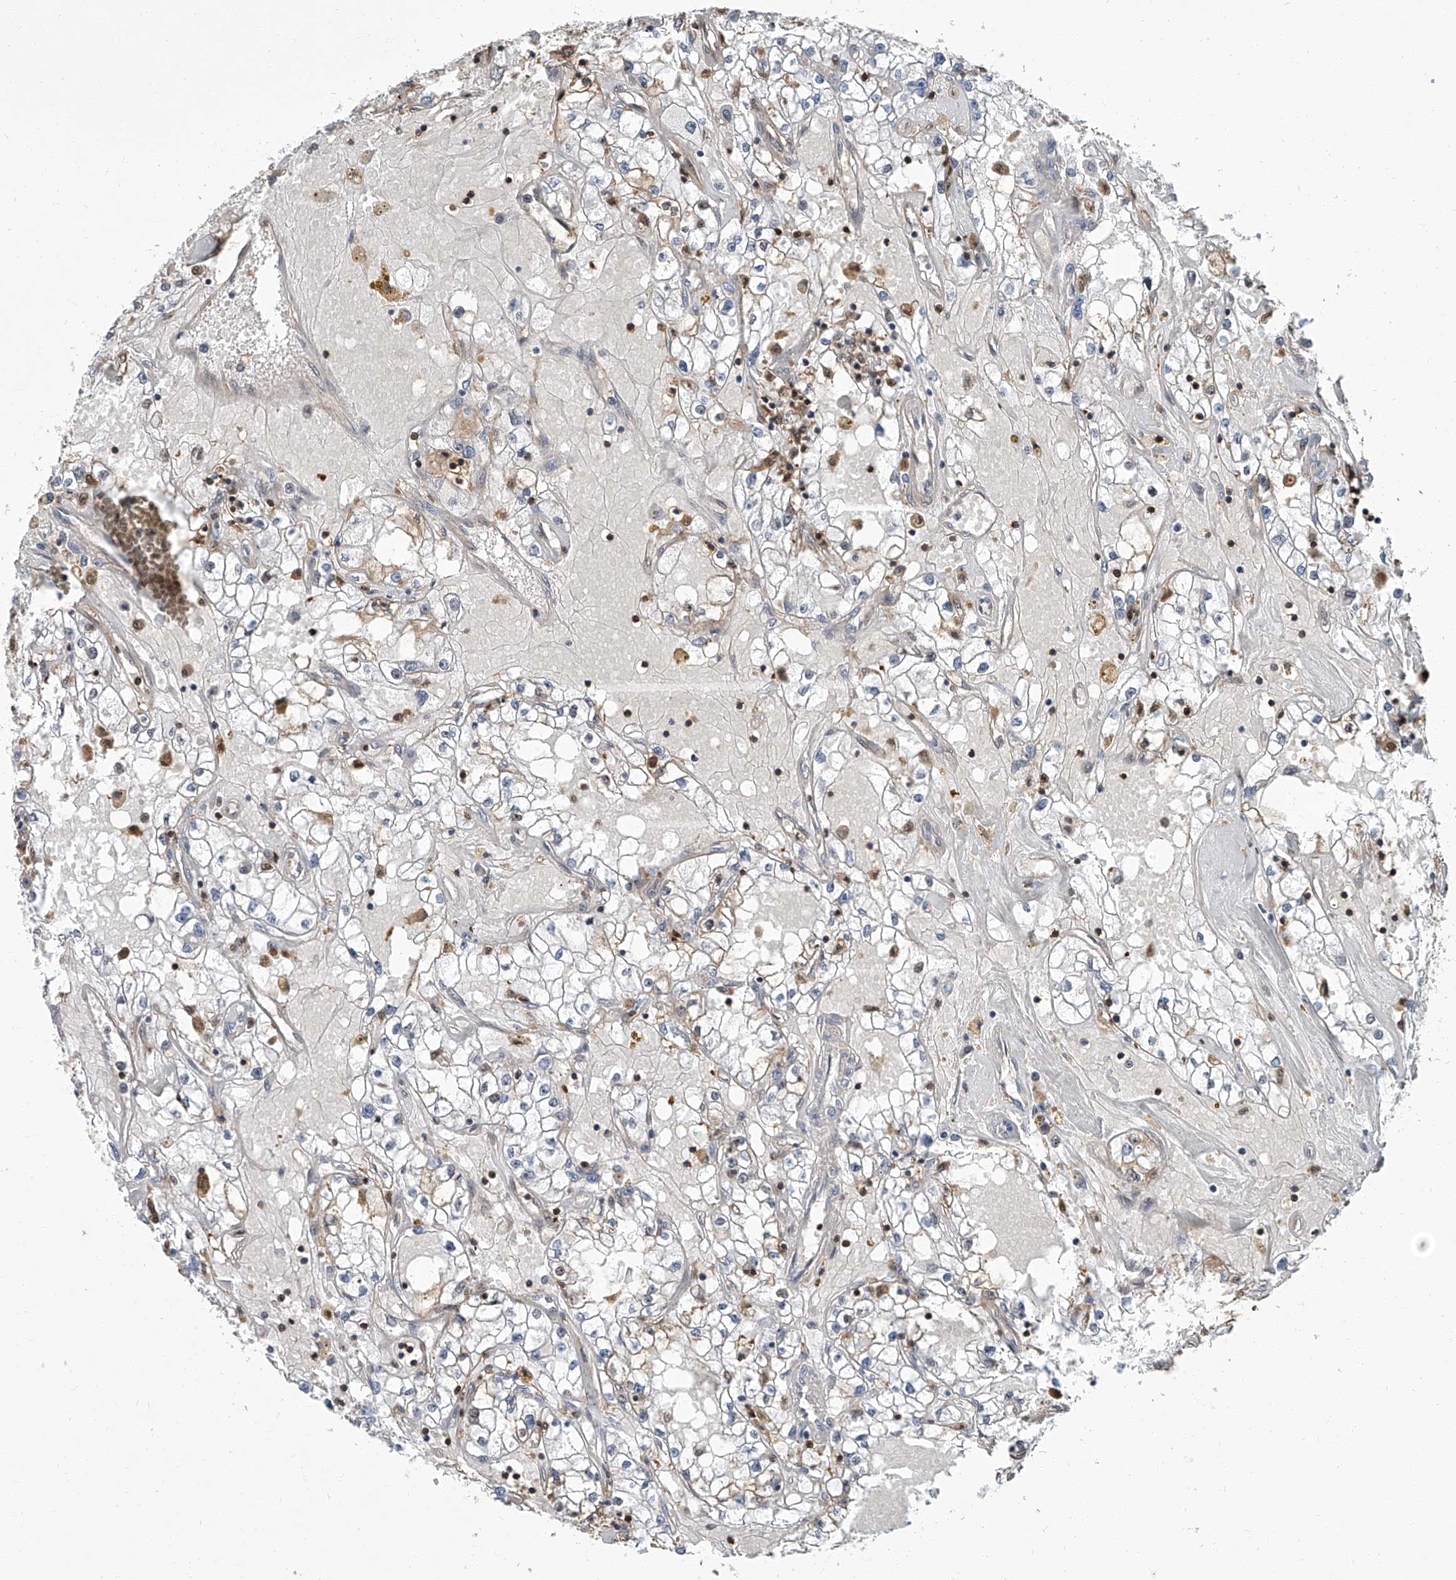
{"staining": {"intensity": "weak", "quantity": "<25%", "location": "cytoplasmic/membranous"}, "tissue": "renal cancer", "cell_type": "Tumor cells", "image_type": "cancer", "snomed": [{"axis": "morphology", "description": "Adenocarcinoma, NOS"}, {"axis": "topography", "description": "Kidney"}], "caption": "Tumor cells show no significant positivity in renal adenocarcinoma.", "gene": "PSMB10", "patient": {"sex": "male", "age": 56}}